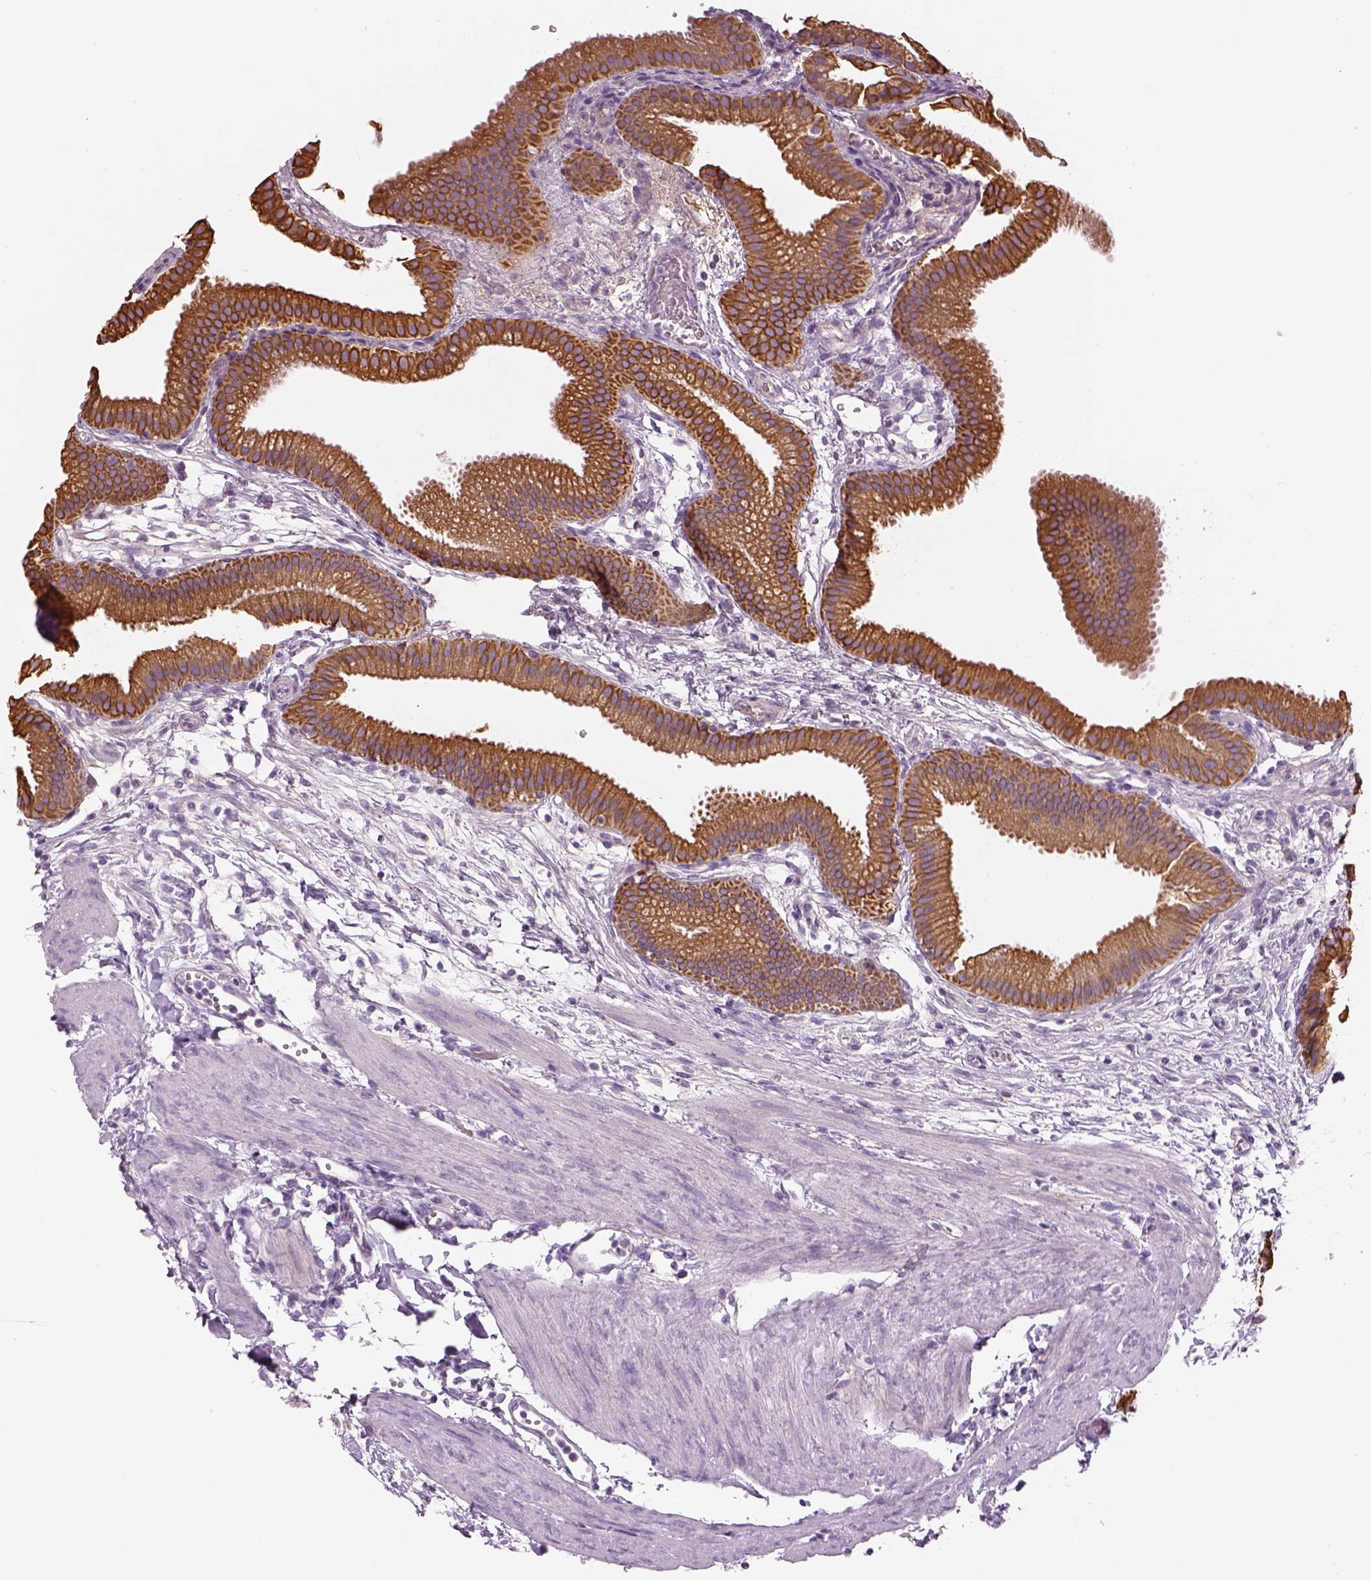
{"staining": {"intensity": "moderate", "quantity": ">75%", "location": "cytoplasmic/membranous"}, "tissue": "gallbladder", "cell_type": "Glandular cells", "image_type": "normal", "snomed": [{"axis": "morphology", "description": "Normal tissue, NOS"}, {"axis": "topography", "description": "Gallbladder"}], "caption": "Protein analysis of benign gallbladder reveals moderate cytoplasmic/membranous positivity in approximately >75% of glandular cells.", "gene": "CHST14", "patient": {"sex": "female", "age": 63}}